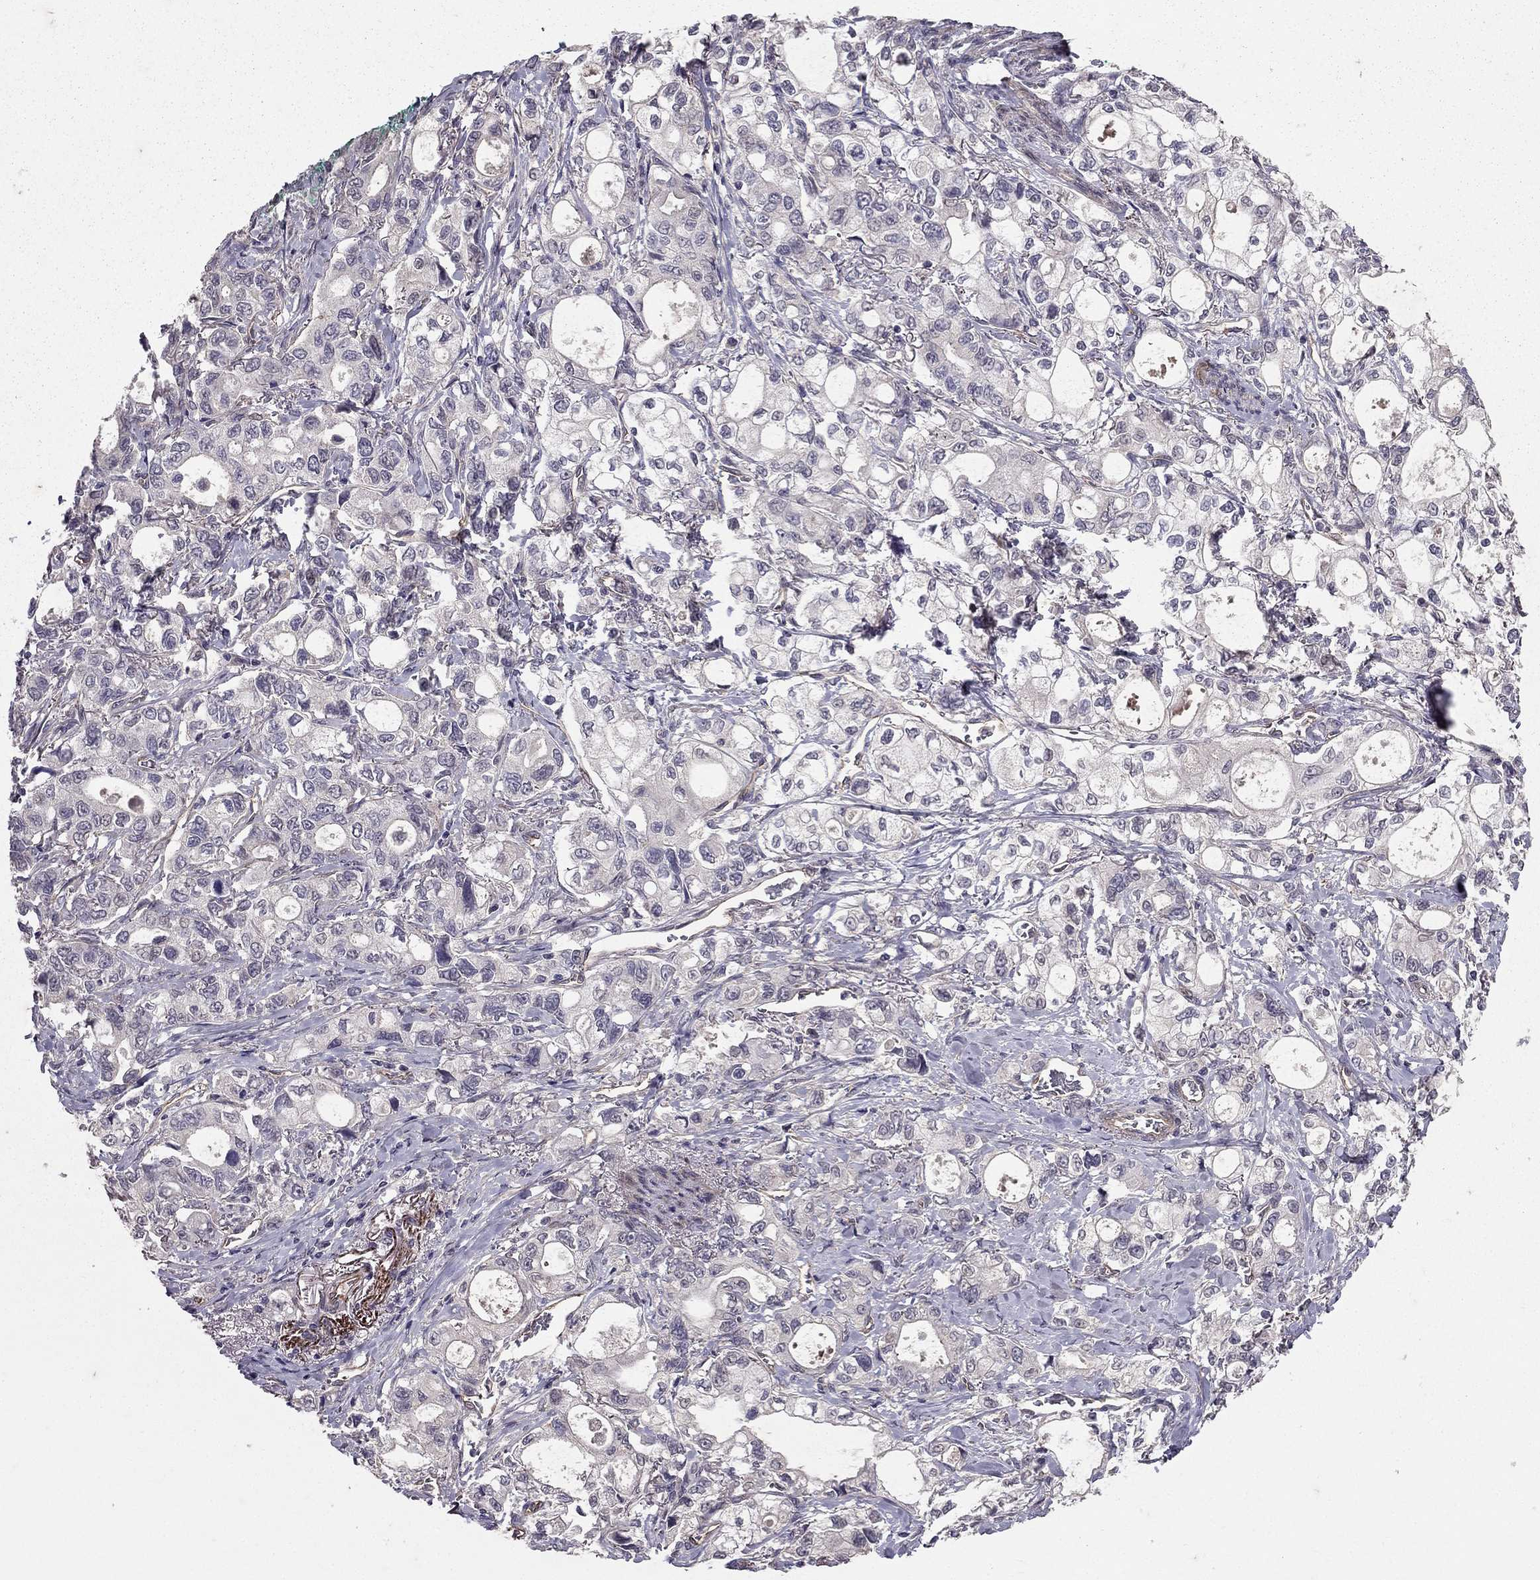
{"staining": {"intensity": "negative", "quantity": "none", "location": "none"}, "tissue": "stomach cancer", "cell_type": "Tumor cells", "image_type": "cancer", "snomed": [{"axis": "morphology", "description": "Adenocarcinoma, NOS"}, {"axis": "topography", "description": "Stomach"}], "caption": "Immunohistochemistry (IHC) of human stomach adenocarcinoma exhibits no staining in tumor cells.", "gene": "RASIP1", "patient": {"sex": "male", "age": 63}}